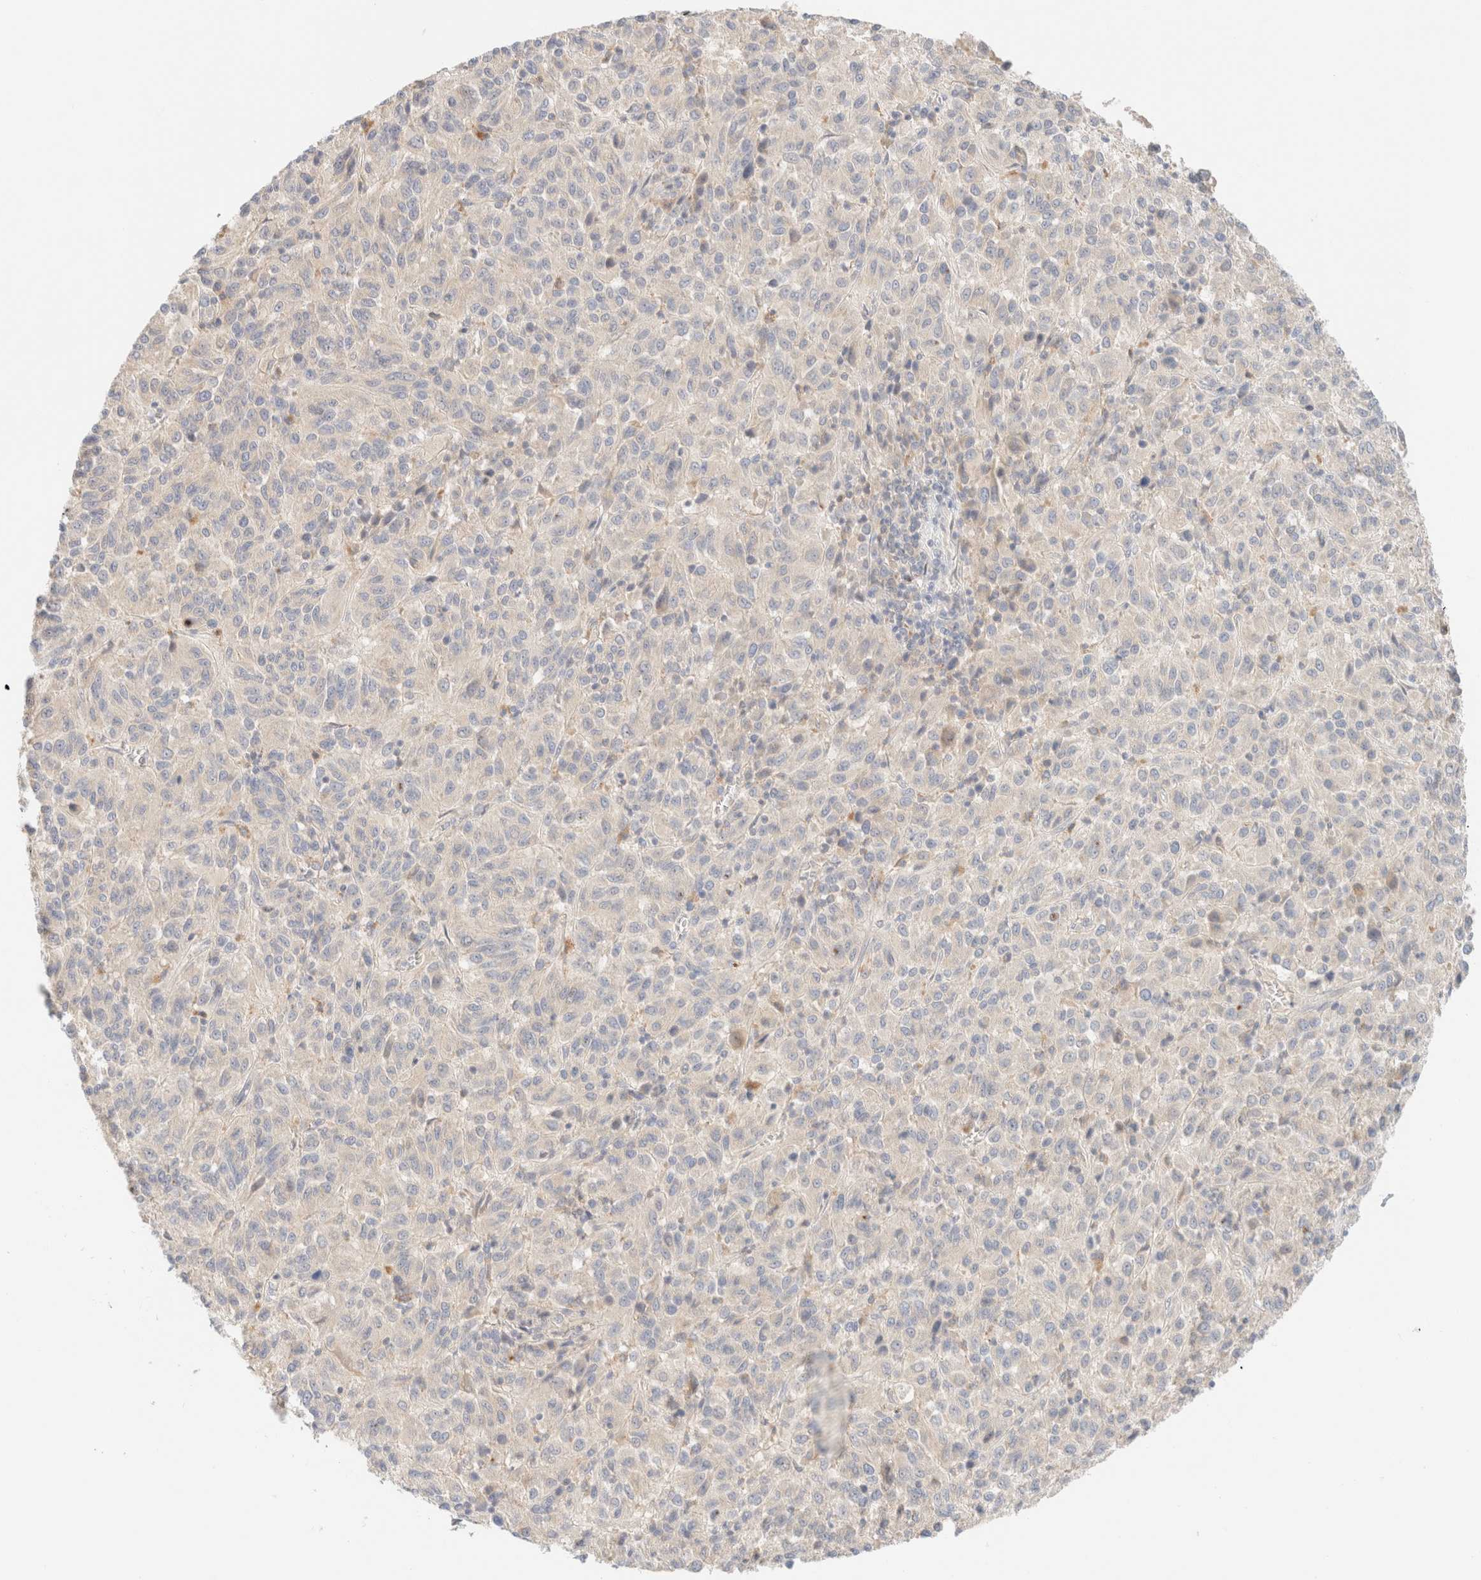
{"staining": {"intensity": "negative", "quantity": "none", "location": "none"}, "tissue": "melanoma", "cell_type": "Tumor cells", "image_type": "cancer", "snomed": [{"axis": "morphology", "description": "Malignant melanoma, Metastatic site"}, {"axis": "topography", "description": "Lung"}], "caption": "A micrograph of melanoma stained for a protein demonstrates no brown staining in tumor cells.", "gene": "SARM1", "patient": {"sex": "male", "age": 64}}